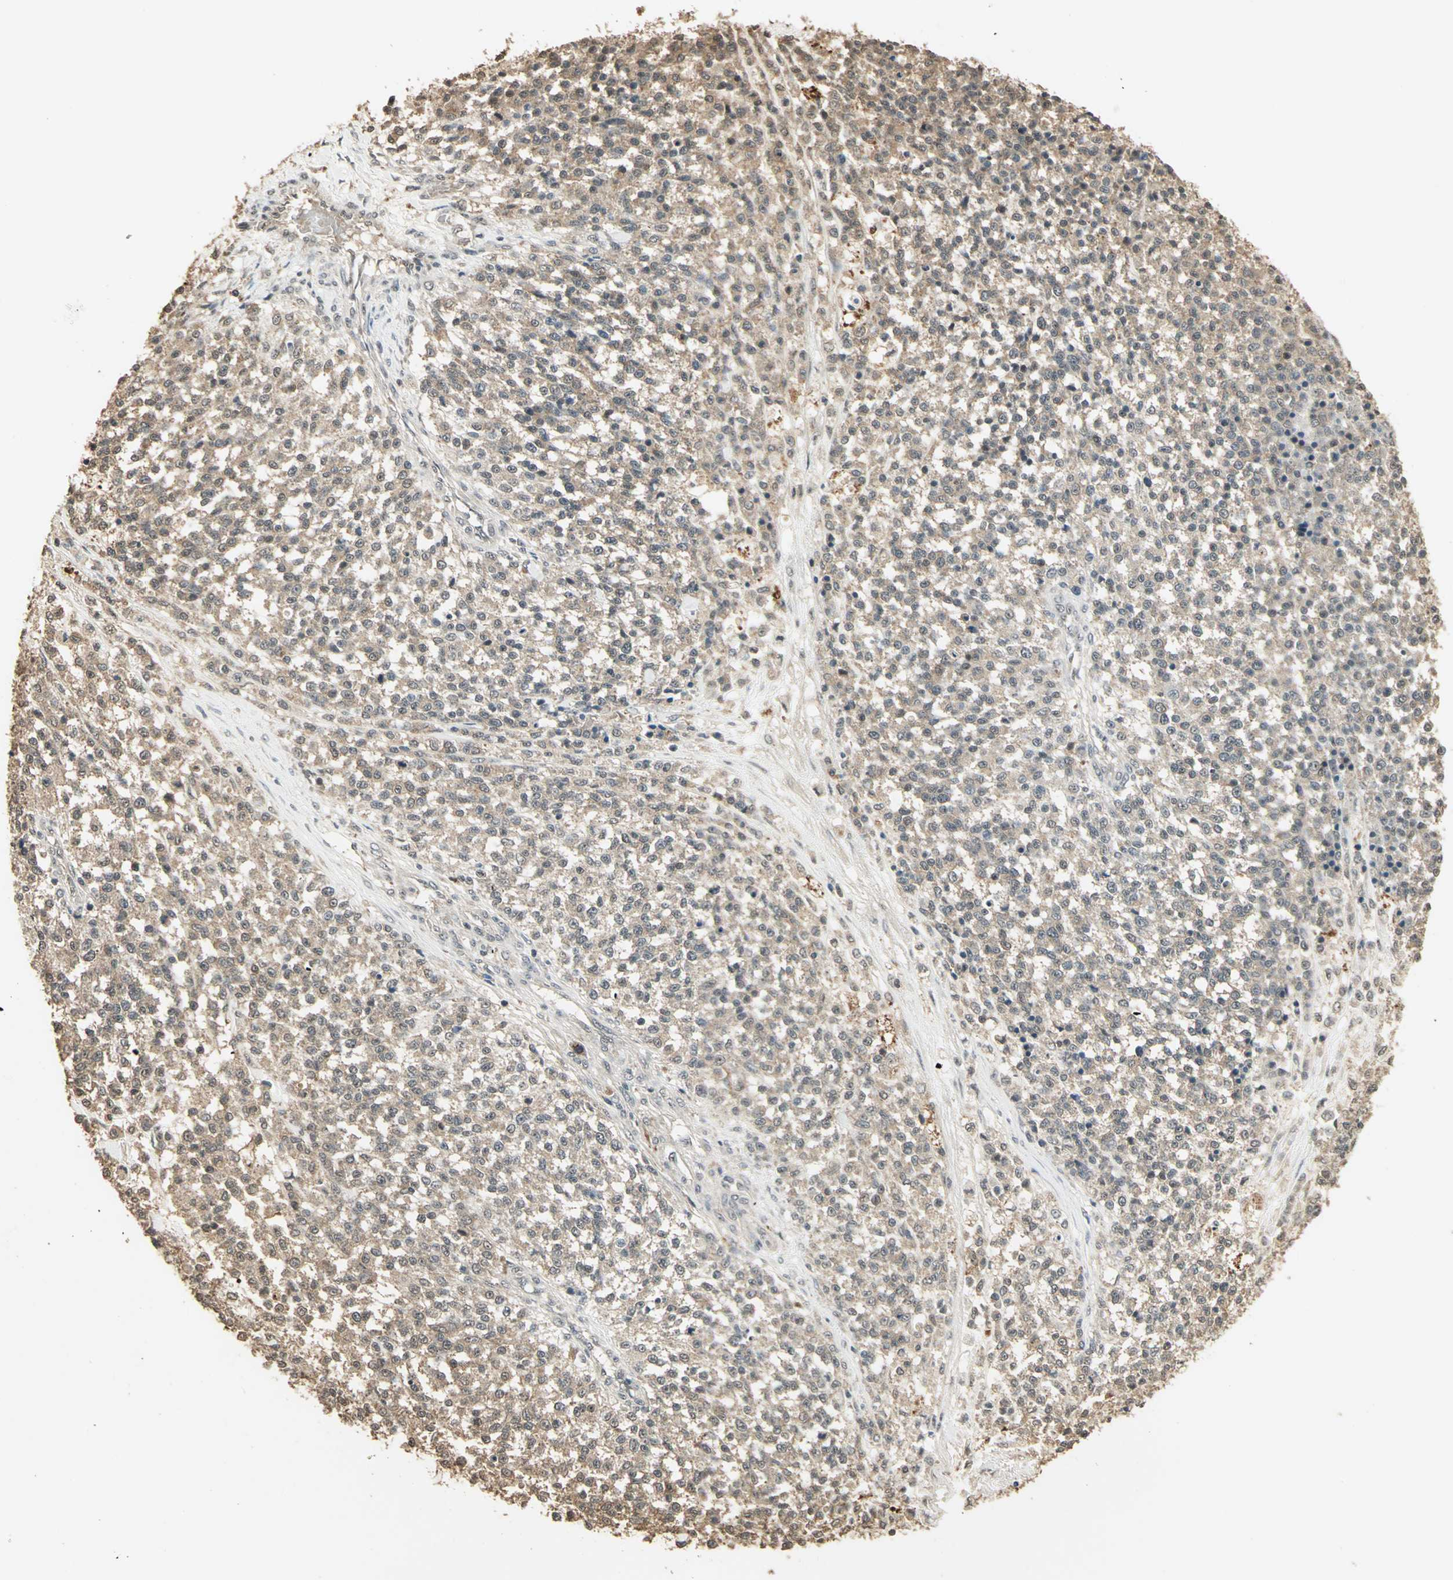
{"staining": {"intensity": "weak", "quantity": ">75%", "location": "cytoplasmic/membranous"}, "tissue": "testis cancer", "cell_type": "Tumor cells", "image_type": "cancer", "snomed": [{"axis": "morphology", "description": "Seminoma, NOS"}, {"axis": "topography", "description": "Testis"}], "caption": "Immunohistochemical staining of testis cancer demonstrates weak cytoplasmic/membranous protein positivity in approximately >75% of tumor cells. The staining was performed using DAB (3,3'-diaminobenzidine), with brown indicating positive protein expression. Nuclei are stained blue with hematoxylin.", "gene": "UCHL5", "patient": {"sex": "male", "age": 59}}